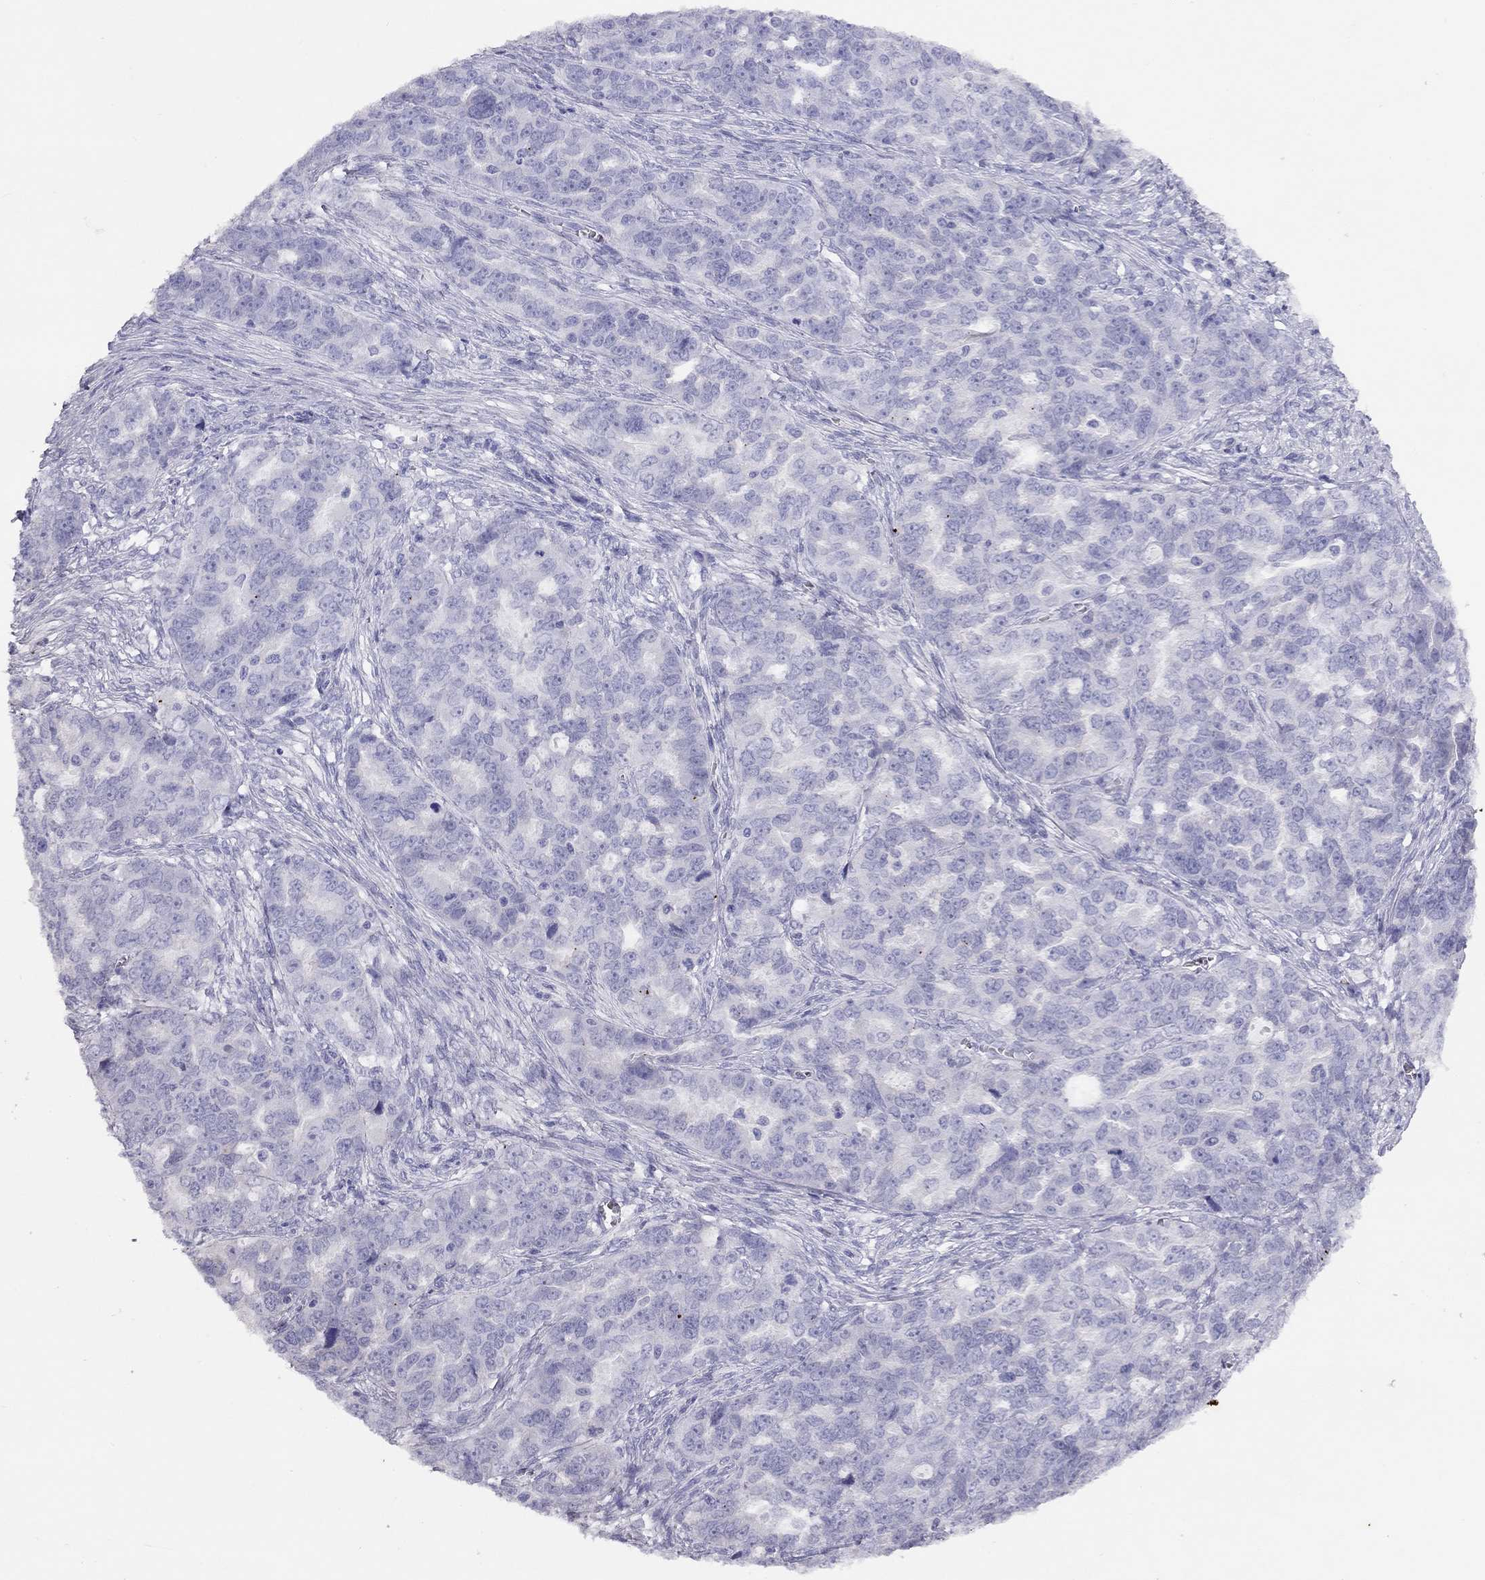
{"staining": {"intensity": "negative", "quantity": "none", "location": "none"}, "tissue": "ovarian cancer", "cell_type": "Tumor cells", "image_type": "cancer", "snomed": [{"axis": "morphology", "description": "Cystadenocarcinoma, serous, NOS"}, {"axis": "topography", "description": "Ovary"}], "caption": "This is an IHC photomicrograph of human ovarian cancer (serous cystadenocarcinoma). There is no positivity in tumor cells.", "gene": "LRIT2", "patient": {"sex": "female", "age": 51}}